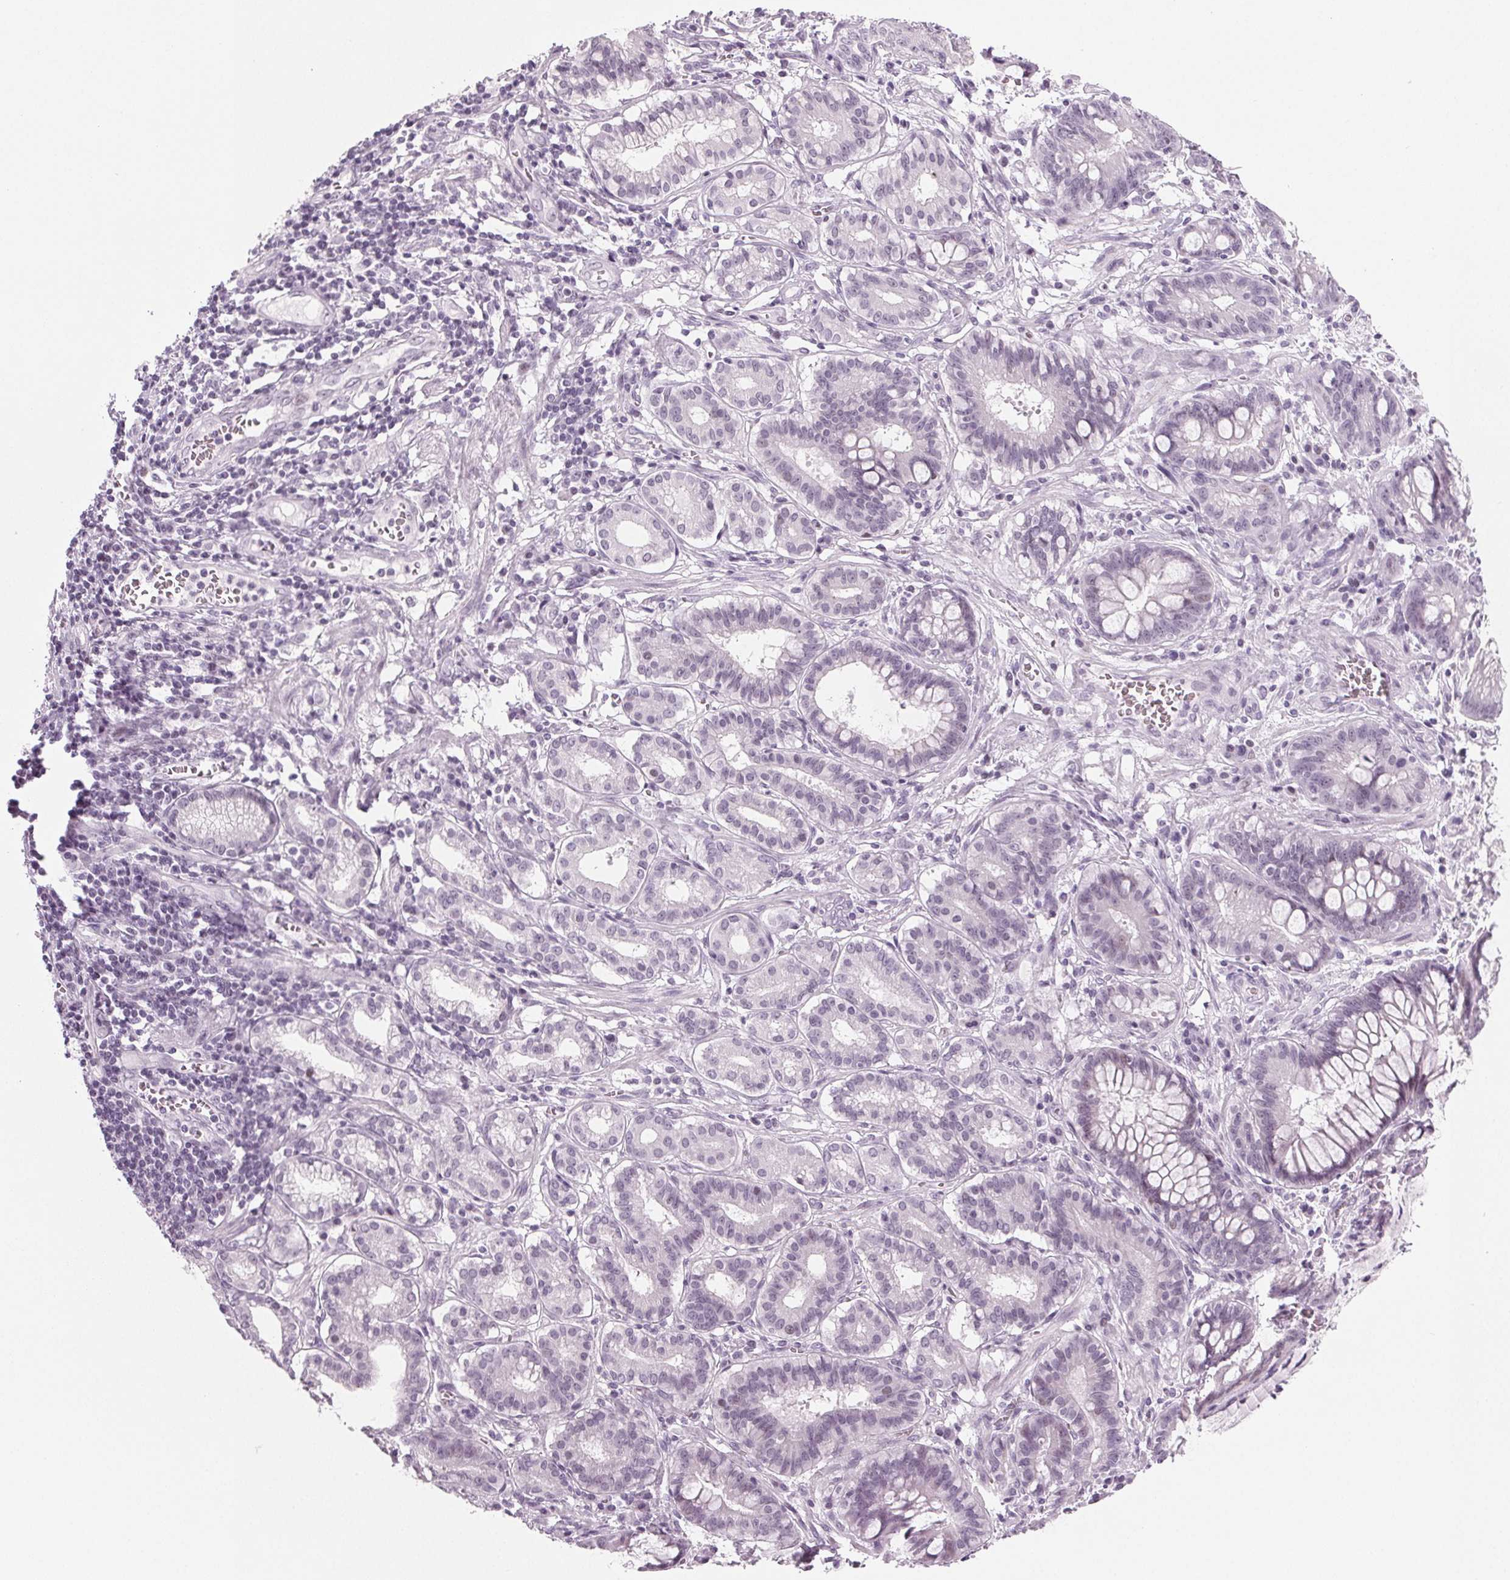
{"staining": {"intensity": "negative", "quantity": "none", "location": "none"}, "tissue": "stomach cancer", "cell_type": "Tumor cells", "image_type": "cancer", "snomed": [{"axis": "morphology", "description": "Normal tissue, NOS"}, {"axis": "morphology", "description": "Adenocarcinoma, NOS"}, {"axis": "topography", "description": "Esophagus"}, {"axis": "topography", "description": "Stomach, upper"}], "caption": "Immunohistochemical staining of human stomach cancer (adenocarcinoma) shows no significant expression in tumor cells.", "gene": "IGF2BP1", "patient": {"sex": "male", "age": 74}}